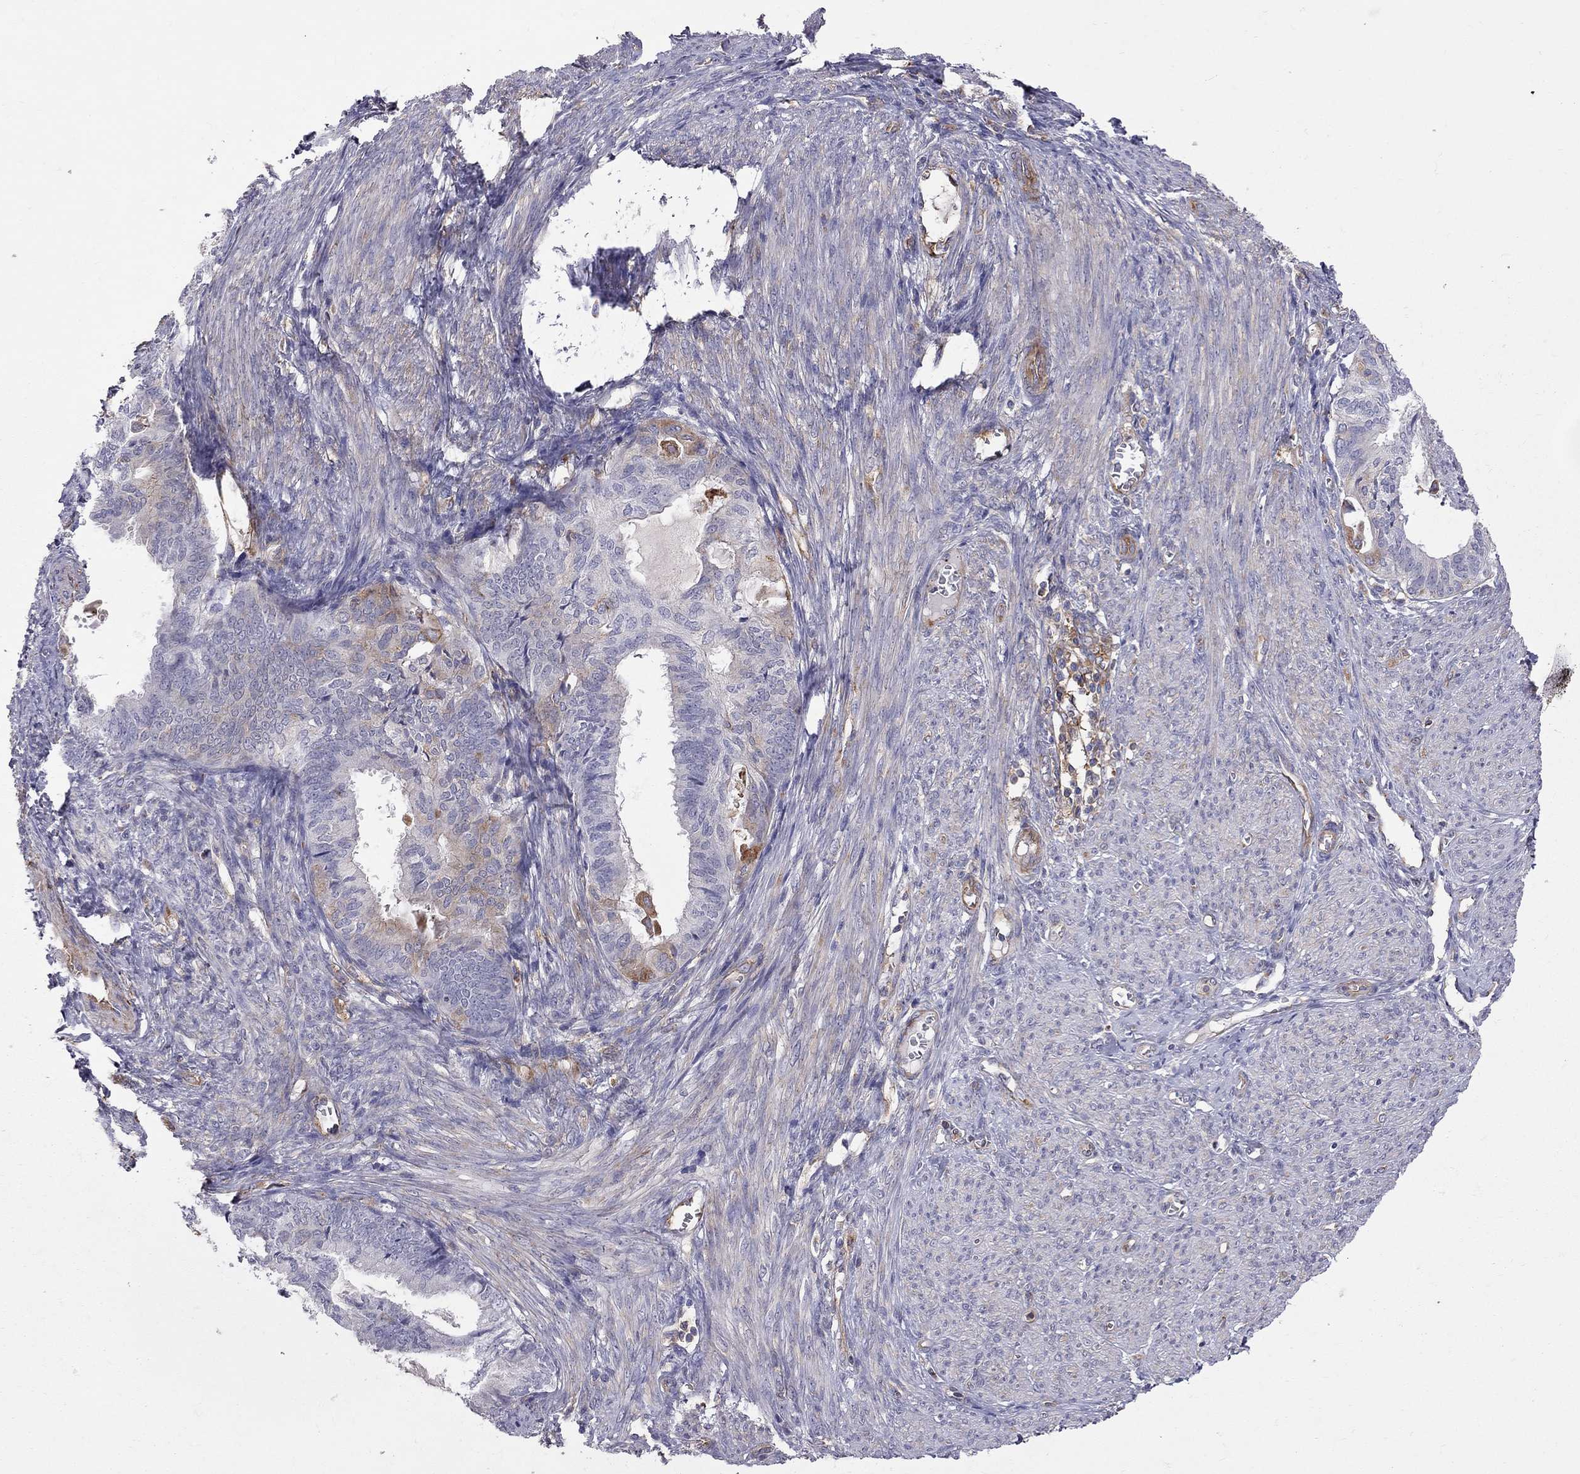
{"staining": {"intensity": "moderate", "quantity": "<25%", "location": "cytoplasmic/membranous"}, "tissue": "endometrial cancer", "cell_type": "Tumor cells", "image_type": "cancer", "snomed": [{"axis": "morphology", "description": "Adenocarcinoma, NOS"}, {"axis": "topography", "description": "Endometrium"}], "caption": "Endometrial cancer stained for a protein exhibits moderate cytoplasmic/membranous positivity in tumor cells.", "gene": "EIF4E3", "patient": {"sex": "female", "age": 86}}